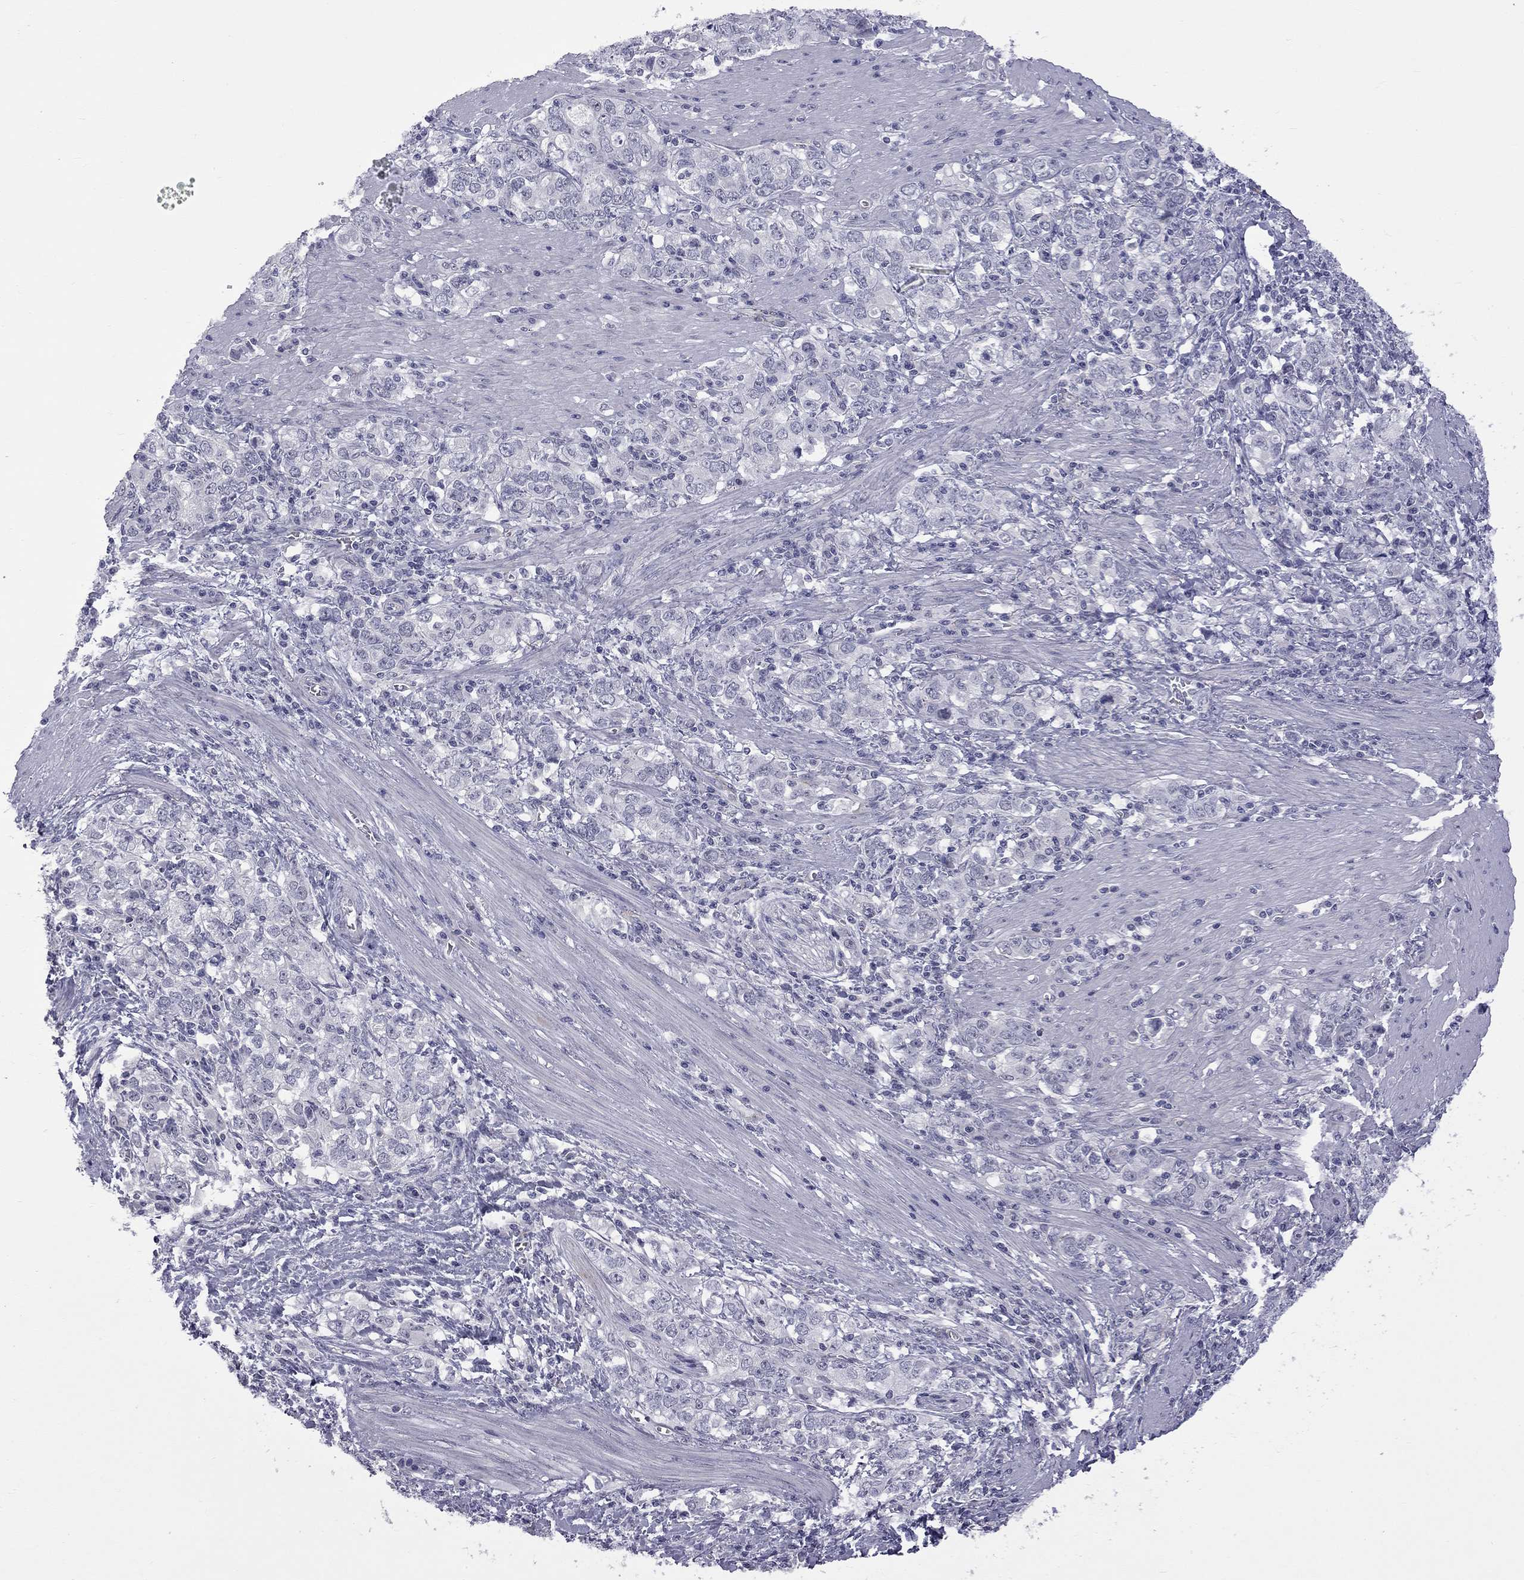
{"staining": {"intensity": "negative", "quantity": "none", "location": "none"}, "tissue": "stomach cancer", "cell_type": "Tumor cells", "image_type": "cancer", "snomed": [{"axis": "morphology", "description": "Adenocarcinoma, NOS"}, {"axis": "topography", "description": "Stomach, lower"}], "caption": "Immunohistochemistry histopathology image of stomach cancer stained for a protein (brown), which shows no positivity in tumor cells.", "gene": "GSG1L", "patient": {"sex": "female", "age": 72}}